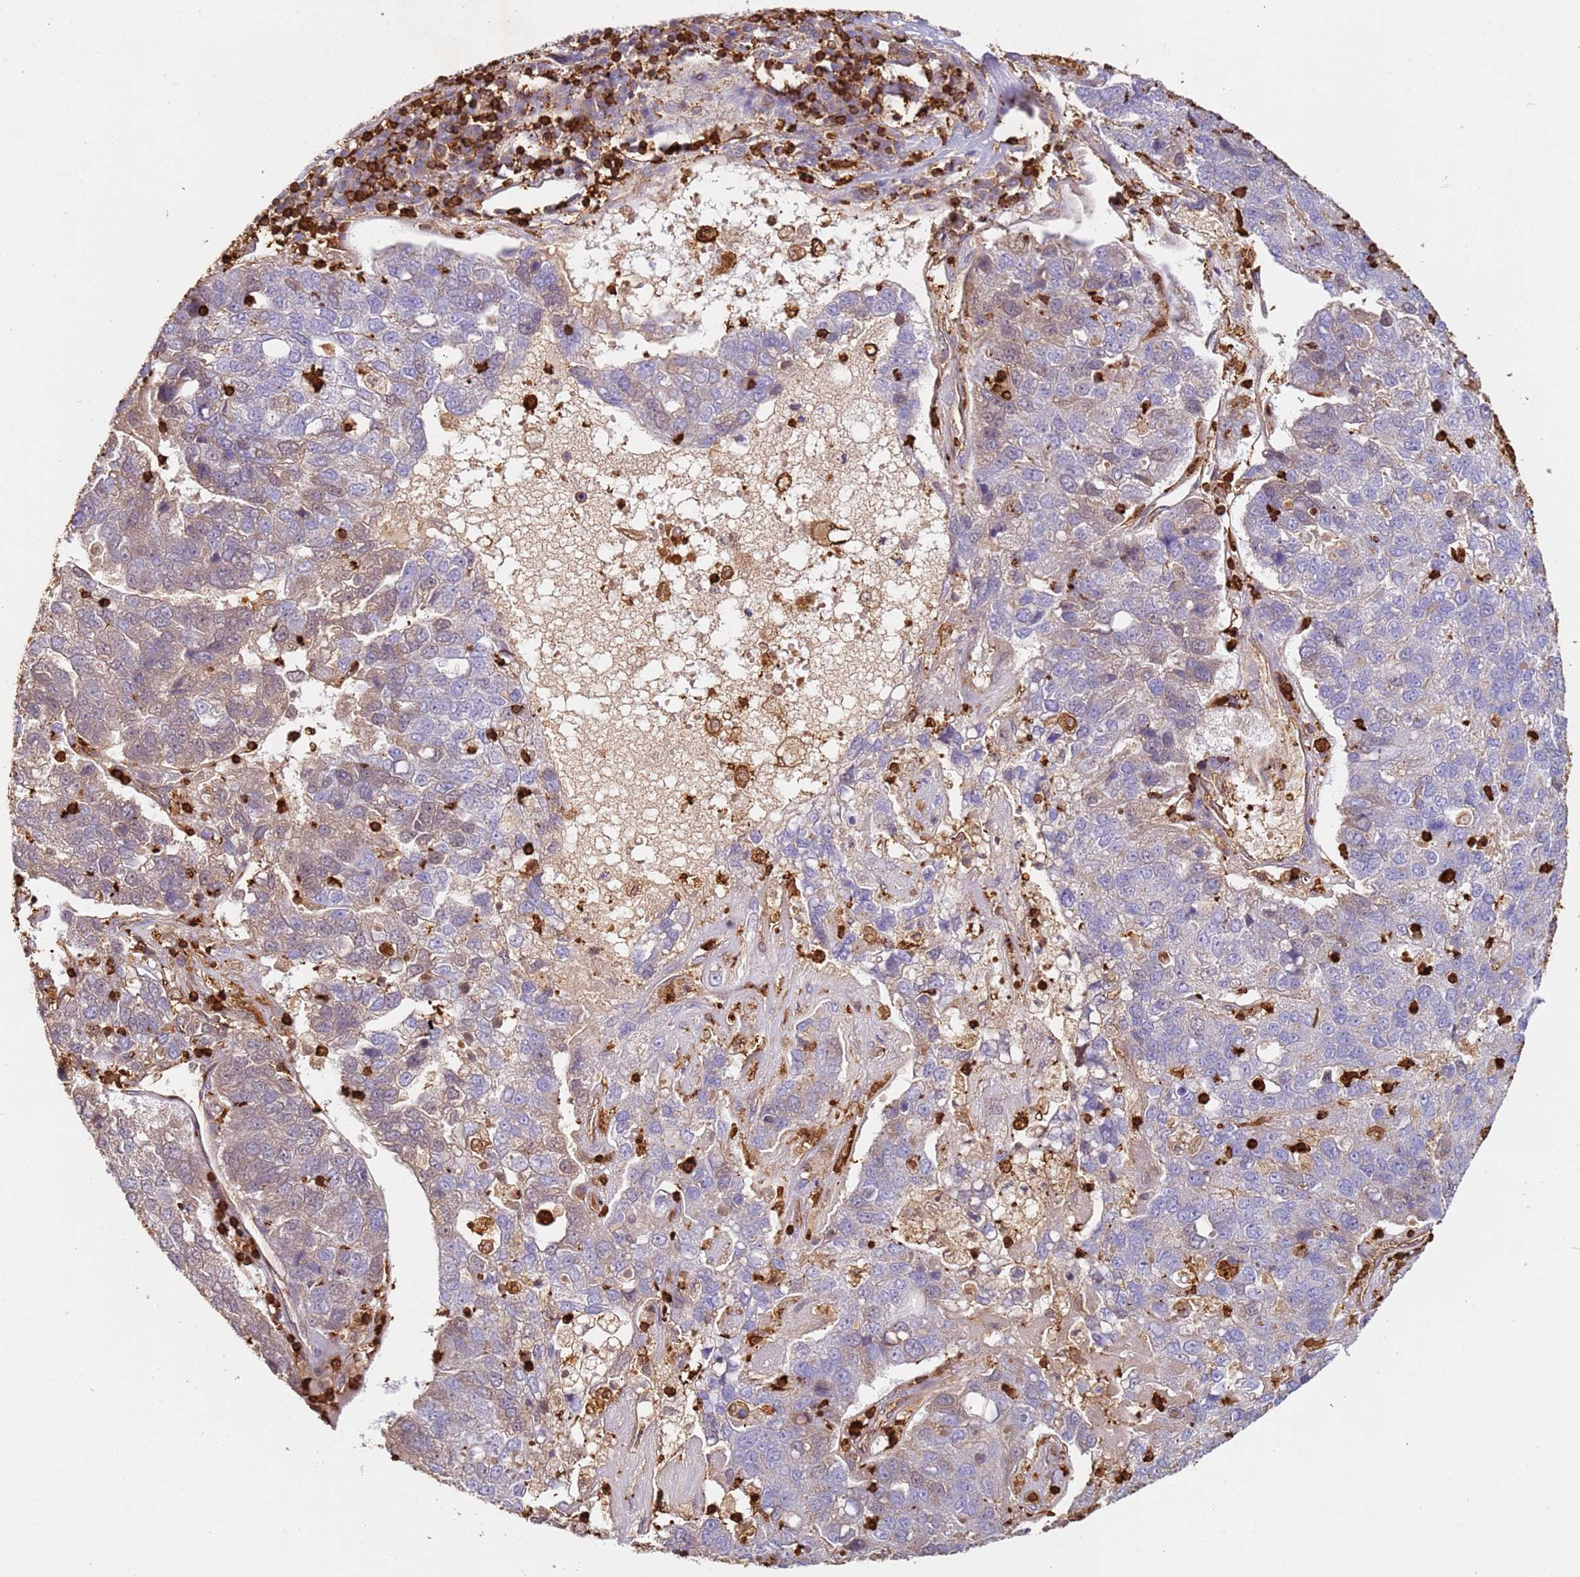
{"staining": {"intensity": "weak", "quantity": "<25%", "location": "cytoplasmic/membranous"}, "tissue": "pancreatic cancer", "cell_type": "Tumor cells", "image_type": "cancer", "snomed": [{"axis": "morphology", "description": "Adenocarcinoma, NOS"}, {"axis": "topography", "description": "Pancreas"}], "caption": "Tumor cells show no significant positivity in pancreatic cancer (adenocarcinoma). The staining was performed using DAB to visualize the protein expression in brown, while the nuclei were stained in blue with hematoxylin (Magnification: 20x).", "gene": "OR6P1", "patient": {"sex": "female", "age": 61}}